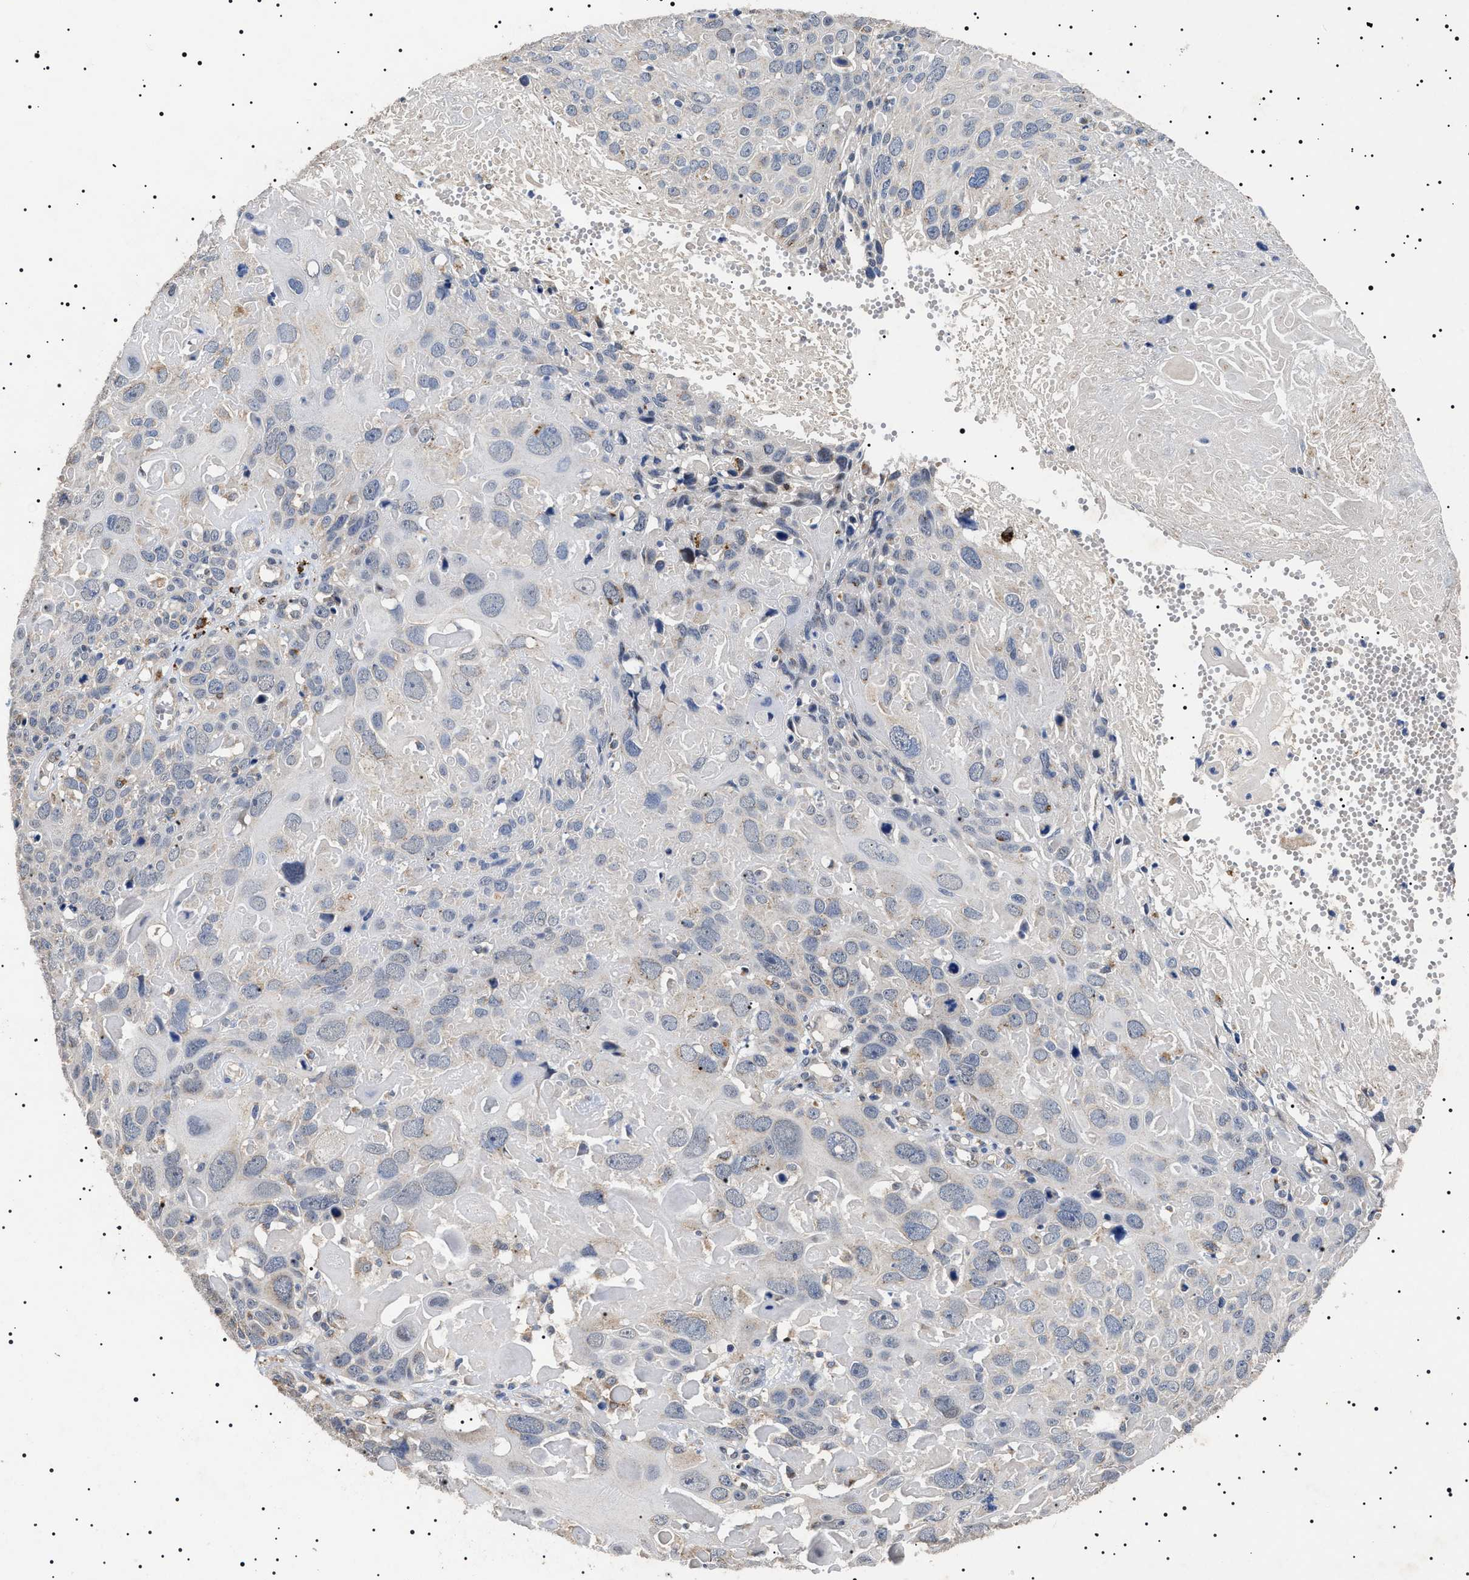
{"staining": {"intensity": "negative", "quantity": "none", "location": "none"}, "tissue": "cervical cancer", "cell_type": "Tumor cells", "image_type": "cancer", "snomed": [{"axis": "morphology", "description": "Squamous cell carcinoma, NOS"}, {"axis": "topography", "description": "Cervix"}], "caption": "IHC of squamous cell carcinoma (cervical) exhibits no expression in tumor cells.", "gene": "RAB34", "patient": {"sex": "female", "age": 74}}